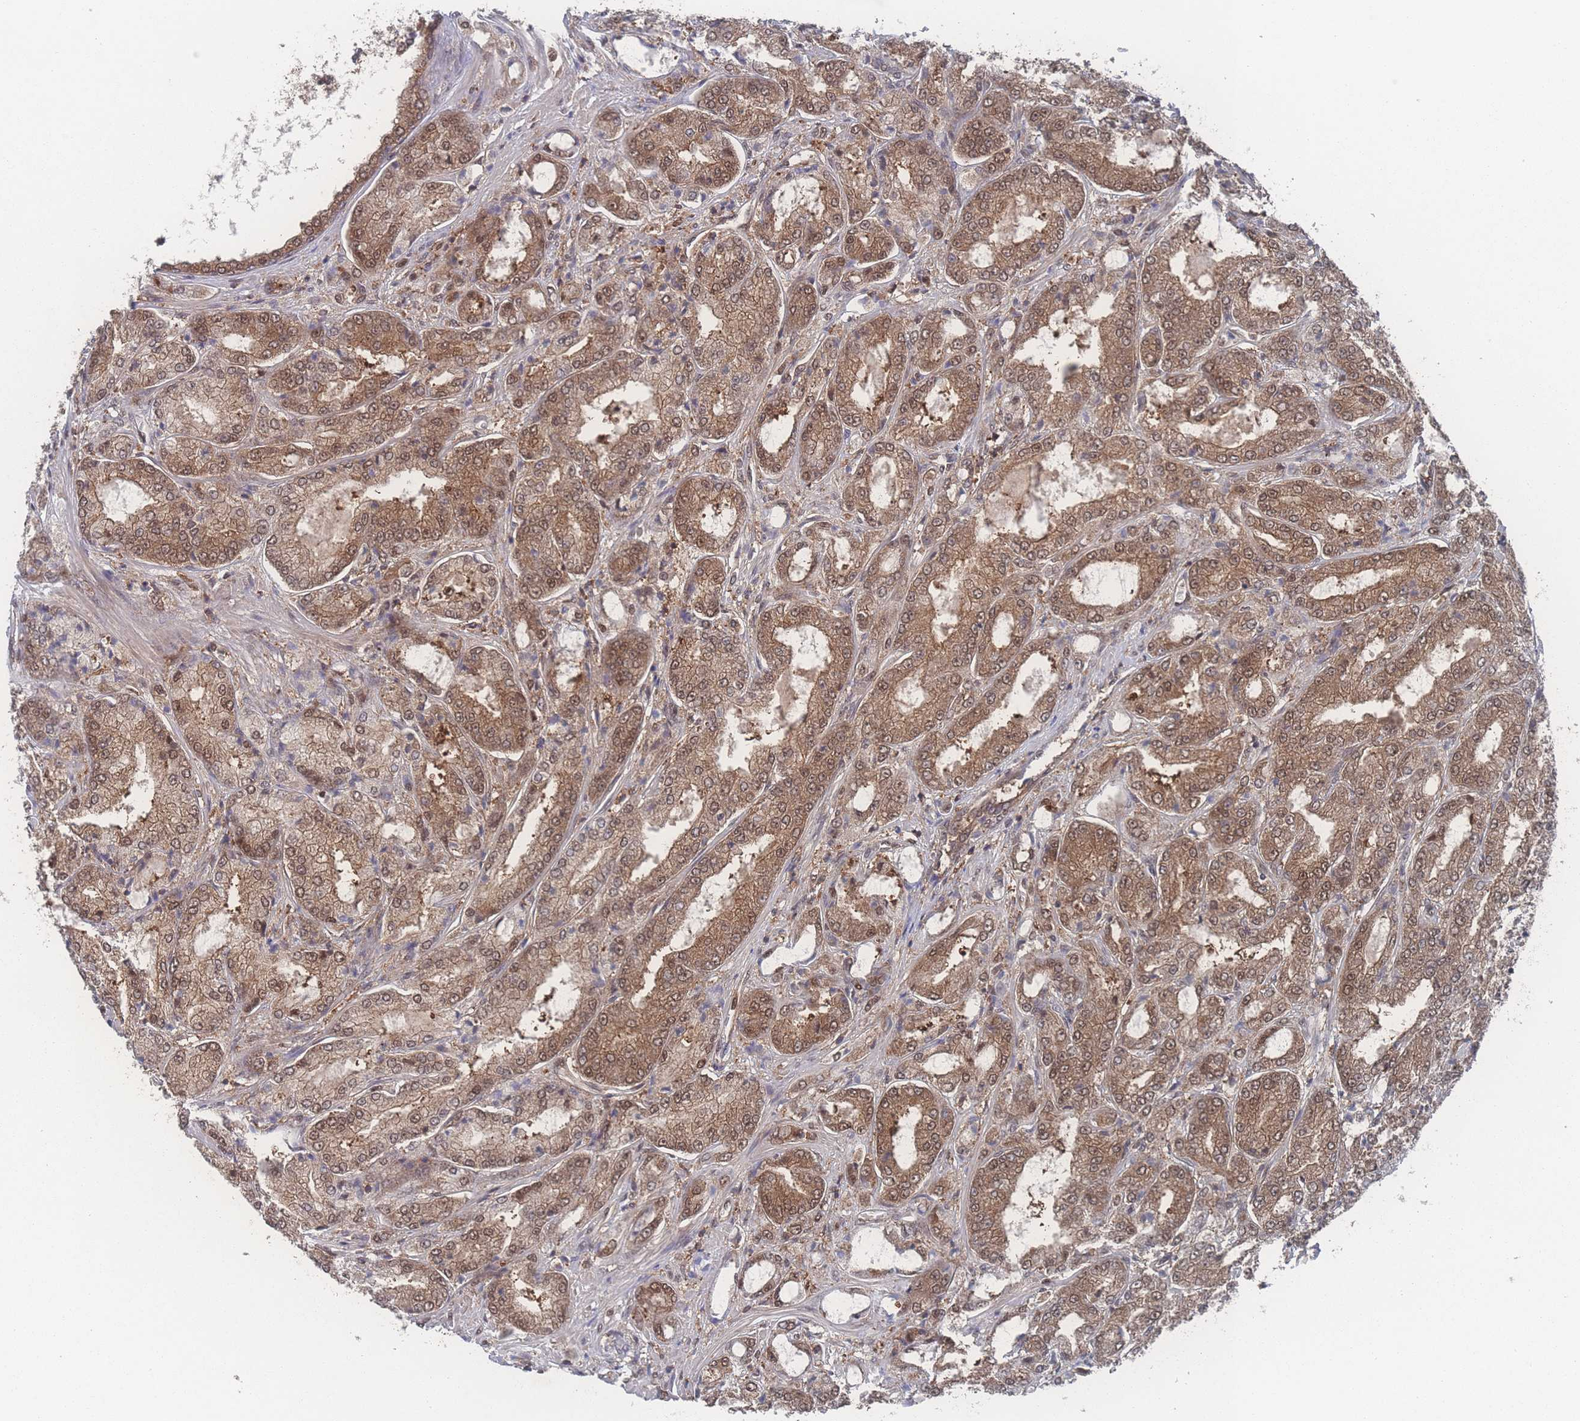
{"staining": {"intensity": "moderate", "quantity": ">75%", "location": "cytoplasmic/membranous,nuclear"}, "tissue": "prostate cancer", "cell_type": "Tumor cells", "image_type": "cancer", "snomed": [{"axis": "morphology", "description": "Adenocarcinoma, High grade"}, {"axis": "topography", "description": "Prostate"}], "caption": "Adenocarcinoma (high-grade) (prostate) stained with immunohistochemistry (IHC) demonstrates moderate cytoplasmic/membranous and nuclear staining in about >75% of tumor cells.", "gene": "PSMA1", "patient": {"sex": "male", "age": 71}}